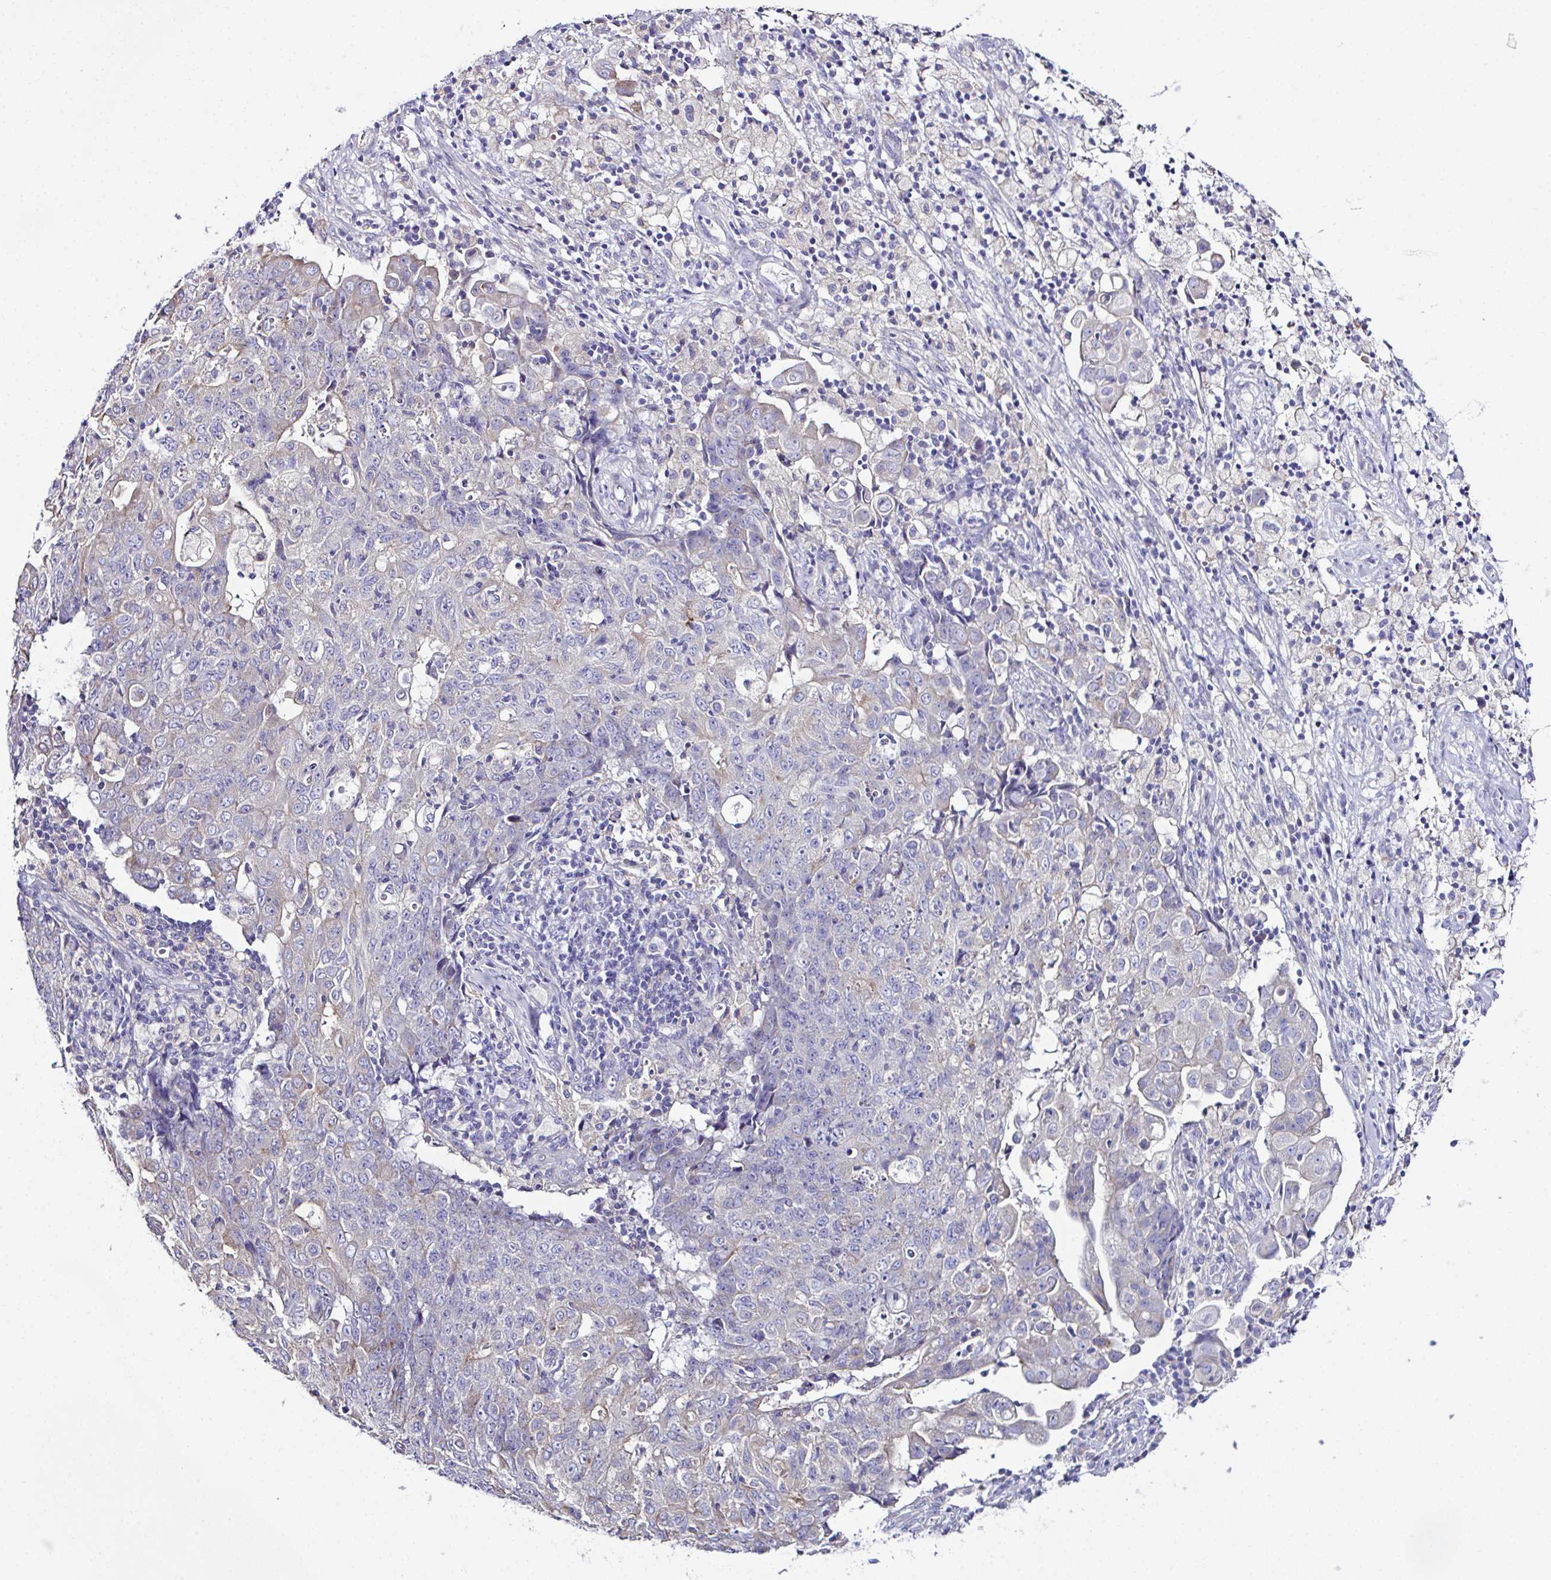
{"staining": {"intensity": "weak", "quantity": "<25%", "location": "cytoplasmic/membranous"}, "tissue": "ovarian cancer", "cell_type": "Tumor cells", "image_type": "cancer", "snomed": [{"axis": "morphology", "description": "Carcinoma, endometroid"}, {"axis": "topography", "description": "Ovary"}], "caption": "A high-resolution image shows IHC staining of ovarian cancer (endometroid carcinoma), which displays no significant expression in tumor cells.", "gene": "OR4P4", "patient": {"sex": "female", "age": 42}}